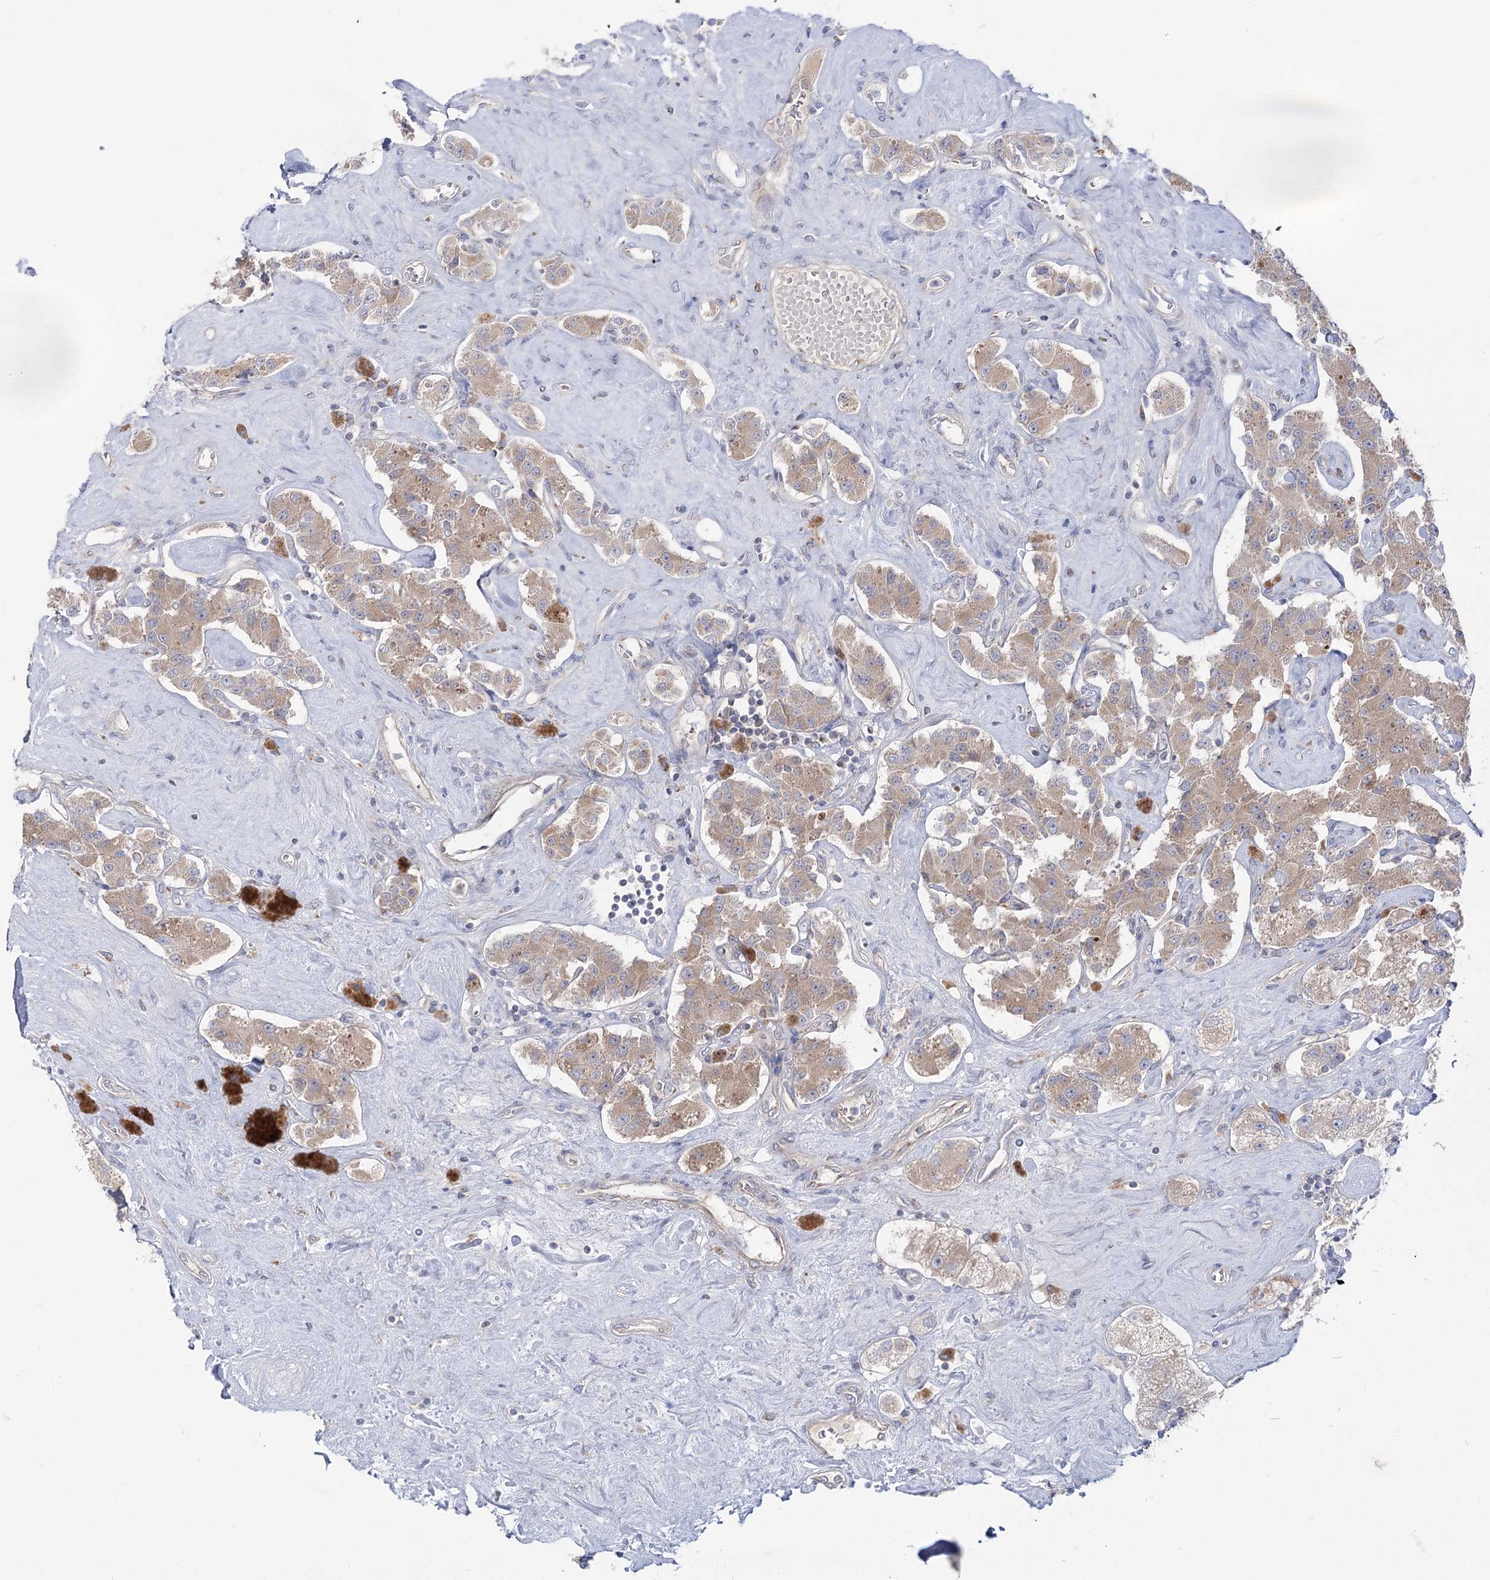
{"staining": {"intensity": "weak", "quantity": ">75%", "location": "cytoplasmic/membranous"}, "tissue": "carcinoid", "cell_type": "Tumor cells", "image_type": "cancer", "snomed": [{"axis": "morphology", "description": "Carcinoid, malignant, NOS"}, {"axis": "topography", "description": "Pancreas"}], "caption": "Protein staining reveals weak cytoplasmic/membranous positivity in about >75% of tumor cells in malignant carcinoid.", "gene": "GBF1", "patient": {"sex": "male", "age": 41}}